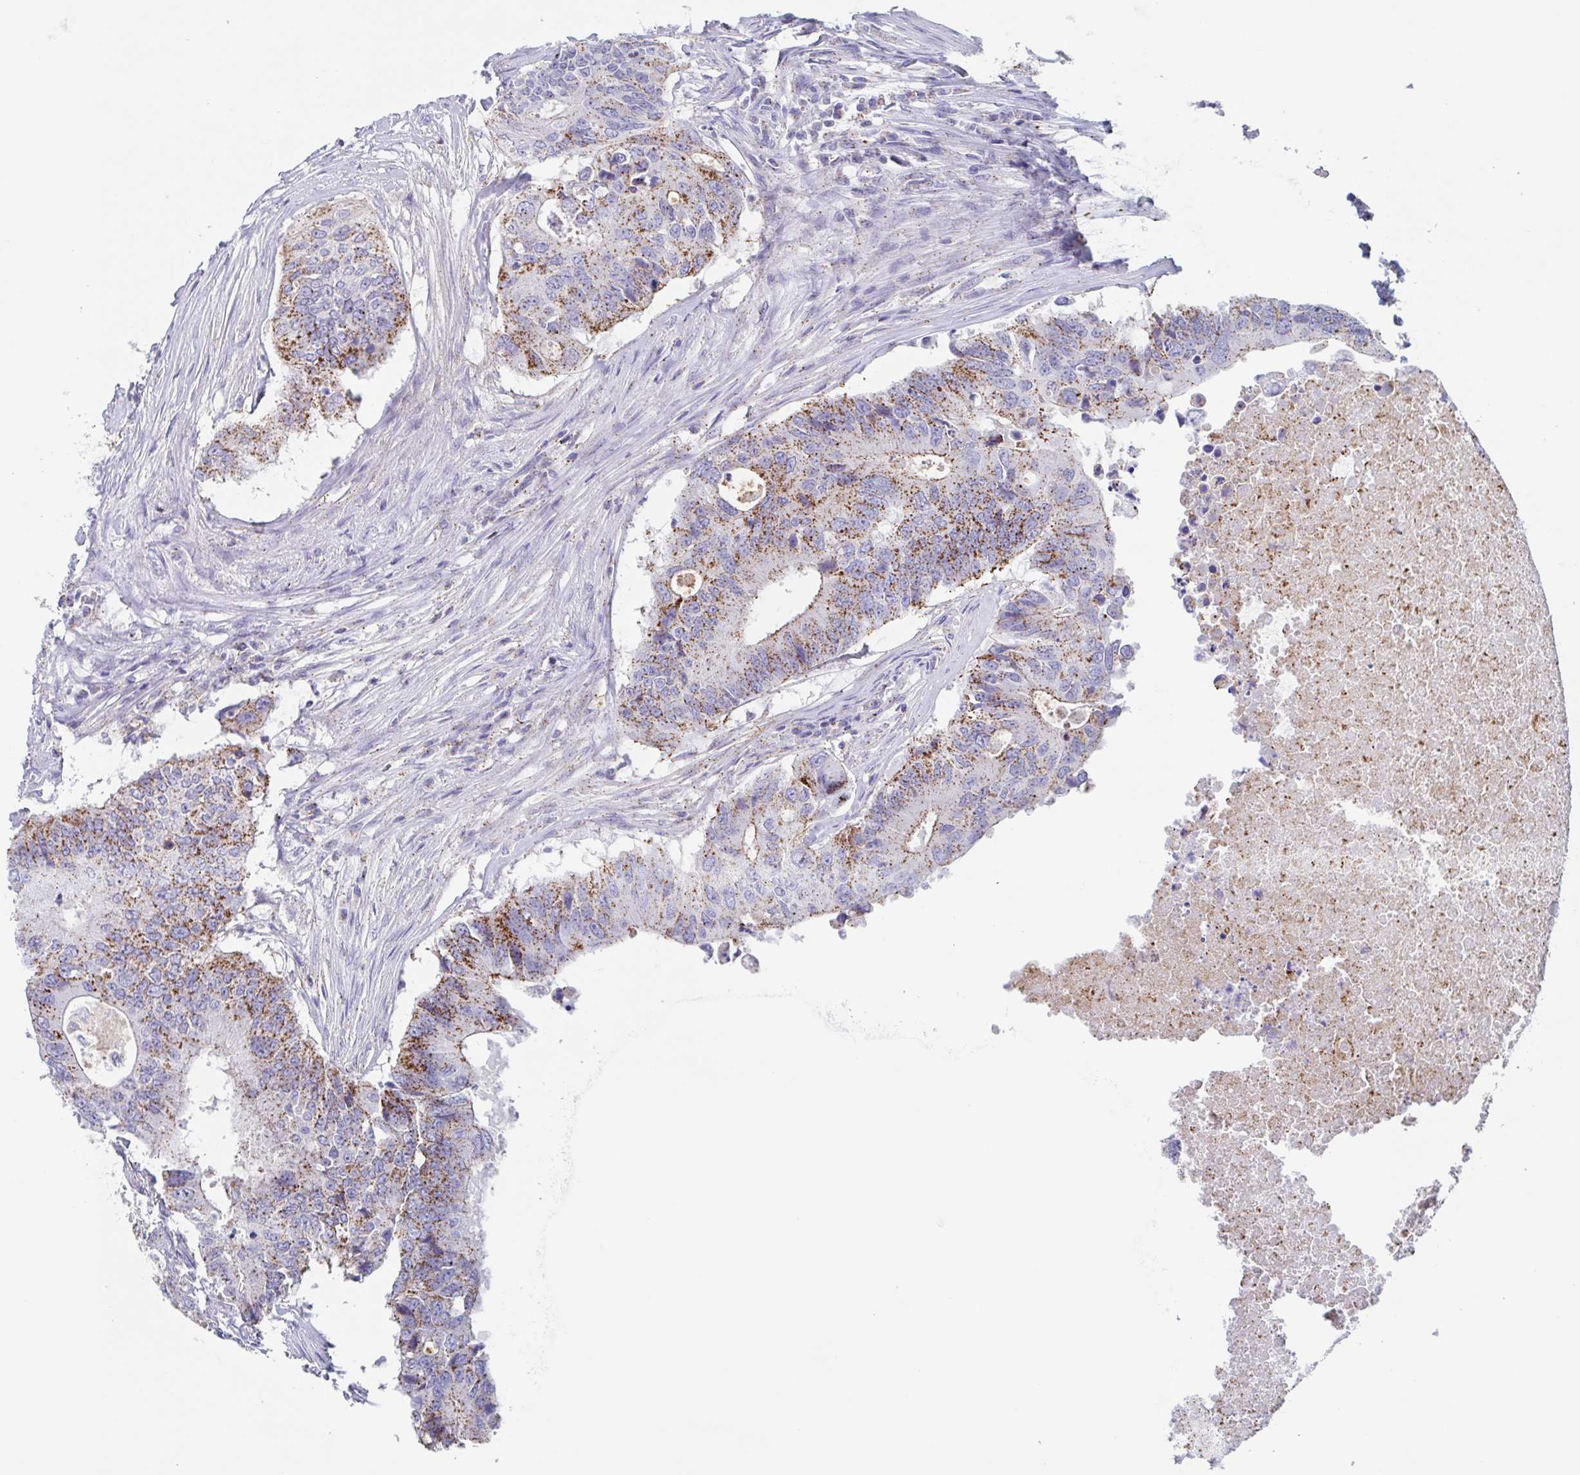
{"staining": {"intensity": "moderate", "quantity": ">75%", "location": "cytoplasmic/membranous"}, "tissue": "colorectal cancer", "cell_type": "Tumor cells", "image_type": "cancer", "snomed": [{"axis": "morphology", "description": "Adenocarcinoma, NOS"}, {"axis": "topography", "description": "Colon"}], "caption": "Colorectal cancer was stained to show a protein in brown. There is medium levels of moderate cytoplasmic/membranous staining in approximately >75% of tumor cells.", "gene": "CHMP5", "patient": {"sex": "male", "age": 71}}